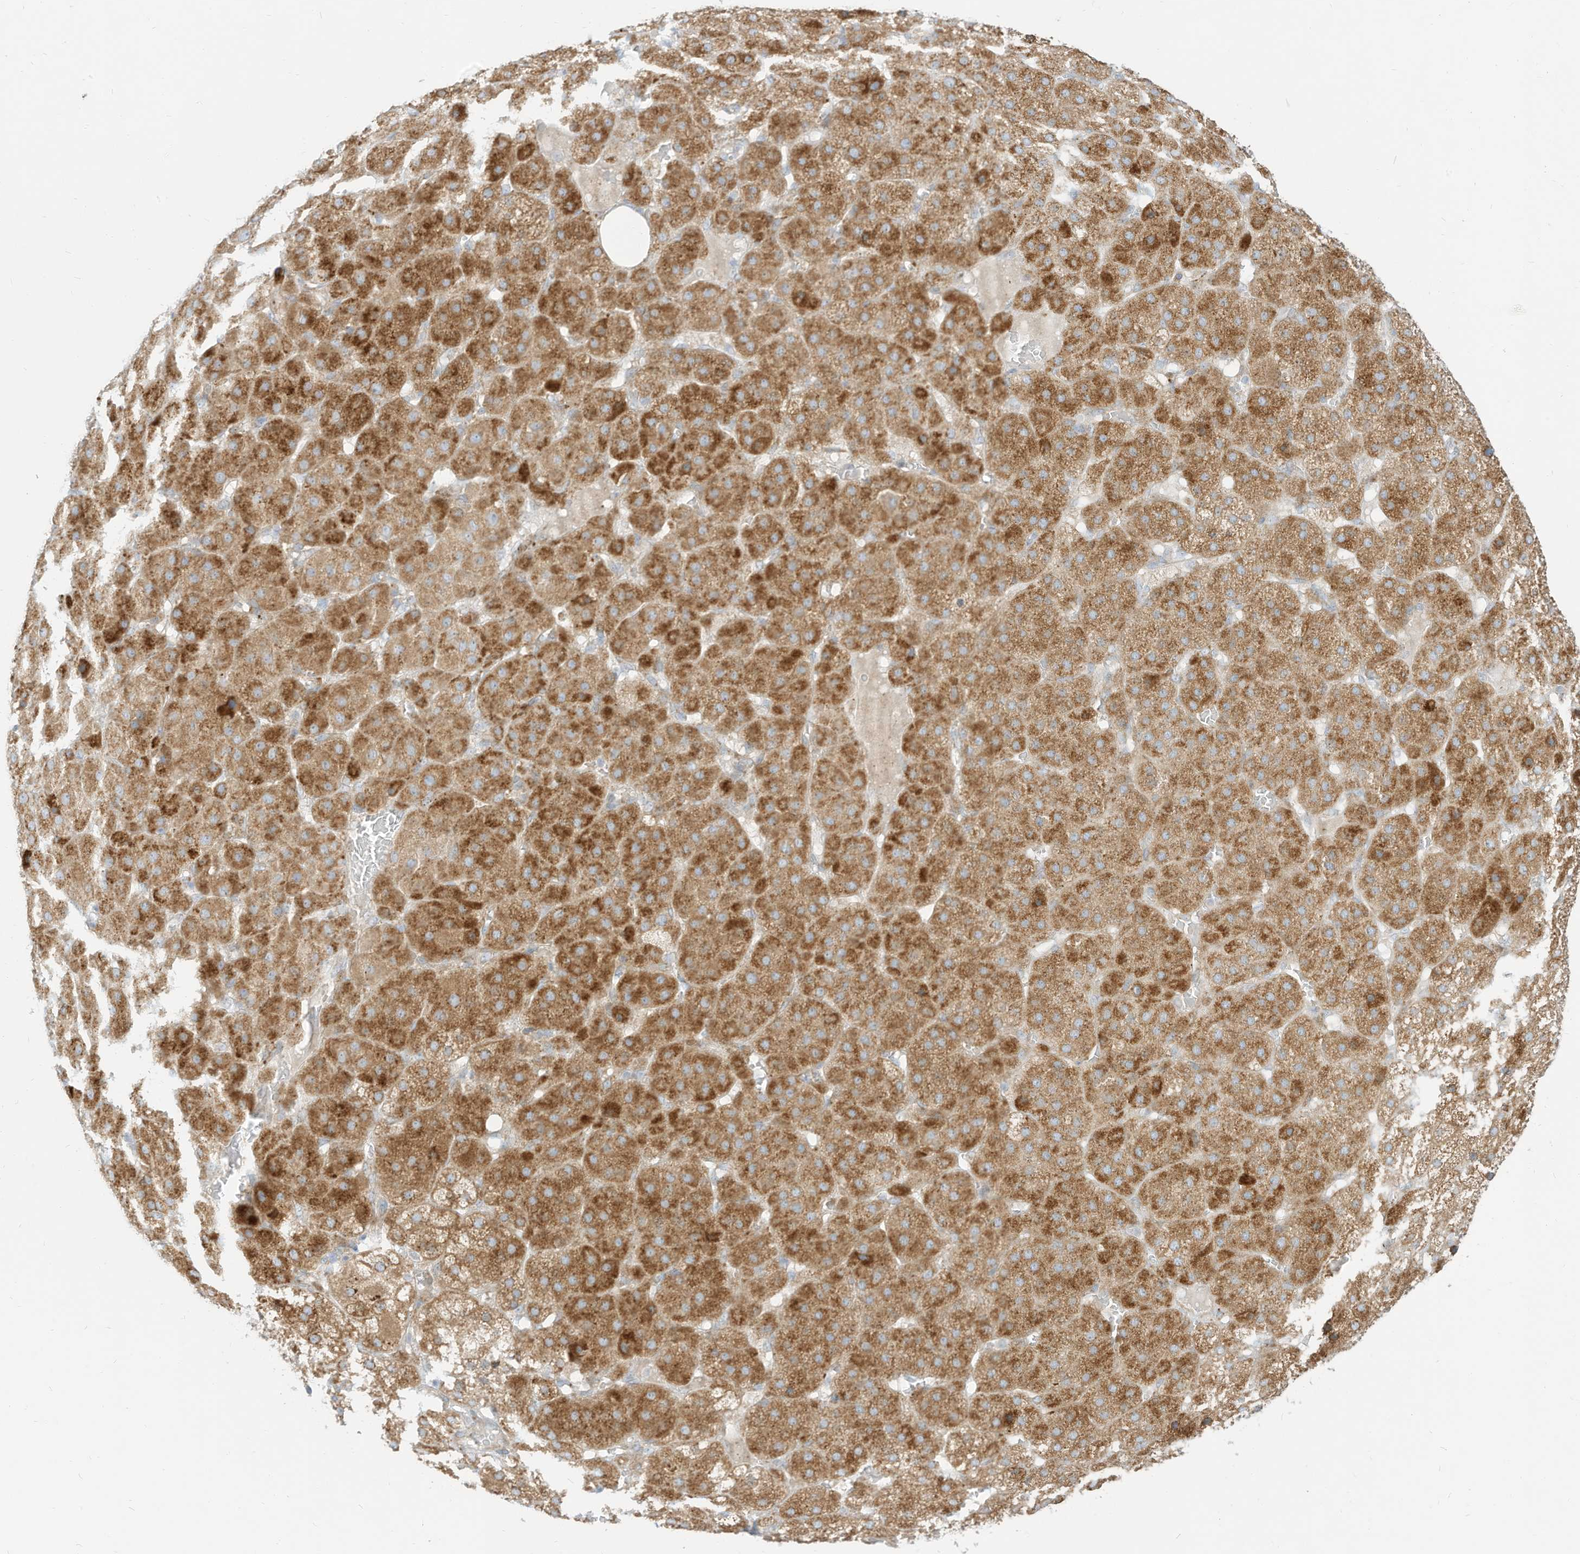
{"staining": {"intensity": "moderate", "quantity": "25%-75%", "location": "cytoplasmic/membranous"}, "tissue": "adrenal gland", "cell_type": "Glandular cells", "image_type": "normal", "snomed": [{"axis": "morphology", "description": "Normal tissue, NOS"}, {"axis": "topography", "description": "Adrenal gland"}], "caption": "Immunohistochemical staining of benign adrenal gland shows 25%-75% levels of moderate cytoplasmic/membranous protein expression in approximately 25%-75% of glandular cells.", "gene": "STT3A", "patient": {"sex": "female", "age": 57}}